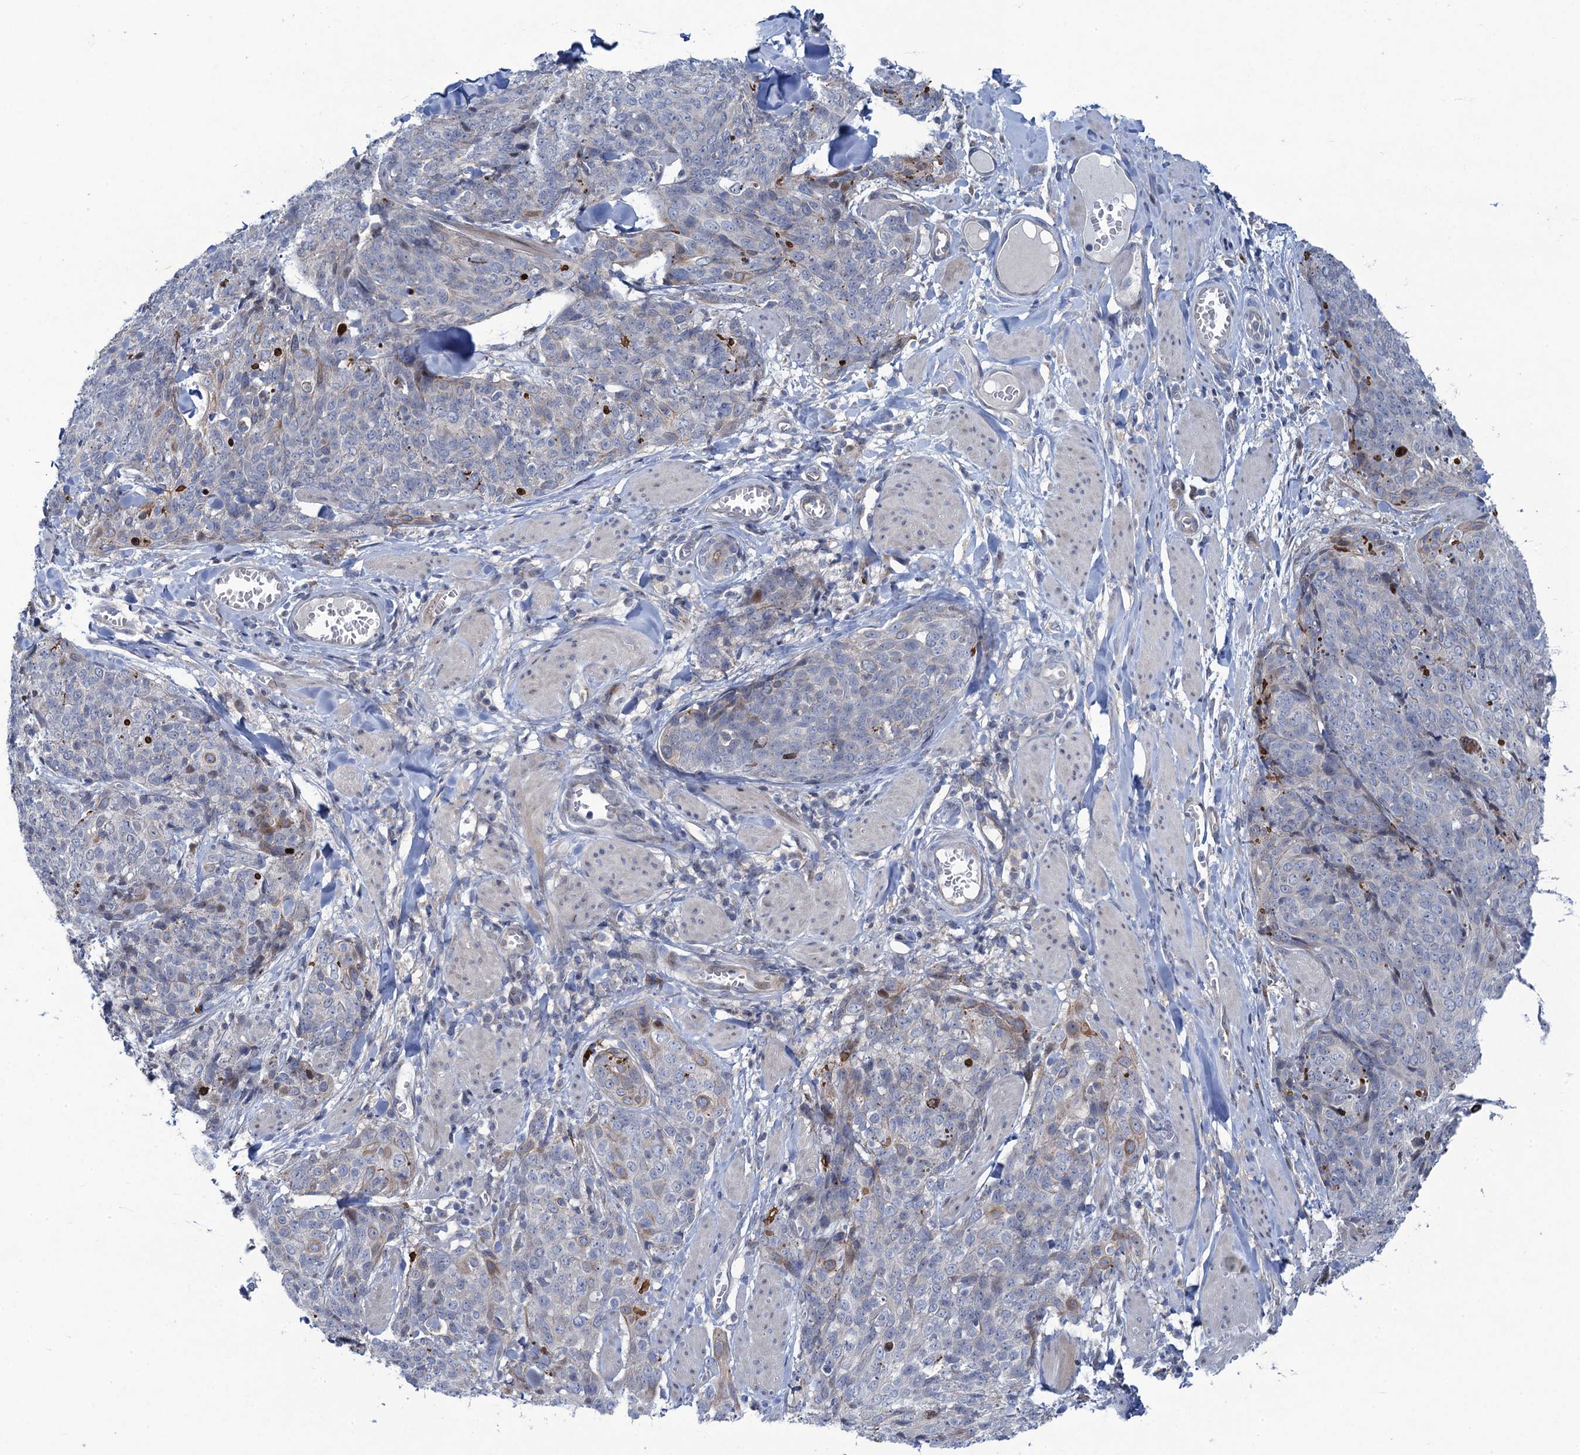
{"staining": {"intensity": "negative", "quantity": "none", "location": "none"}, "tissue": "skin cancer", "cell_type": "Tumor cells", "image_type": "cancer", "snomed": [{"axis": "morphology", "description": "Squamous cell carcinoma, NOS"}, {"axis": "topography", "description": "Skin"}, {"axis": "topography", "description": "Vulva"}], "caption": "Tumor cells are negative for protein expression in human skin cancer (squamous cell carcinoma).", "gene": "QPCTL", "patient": {"sex": "female", "age": 85}}